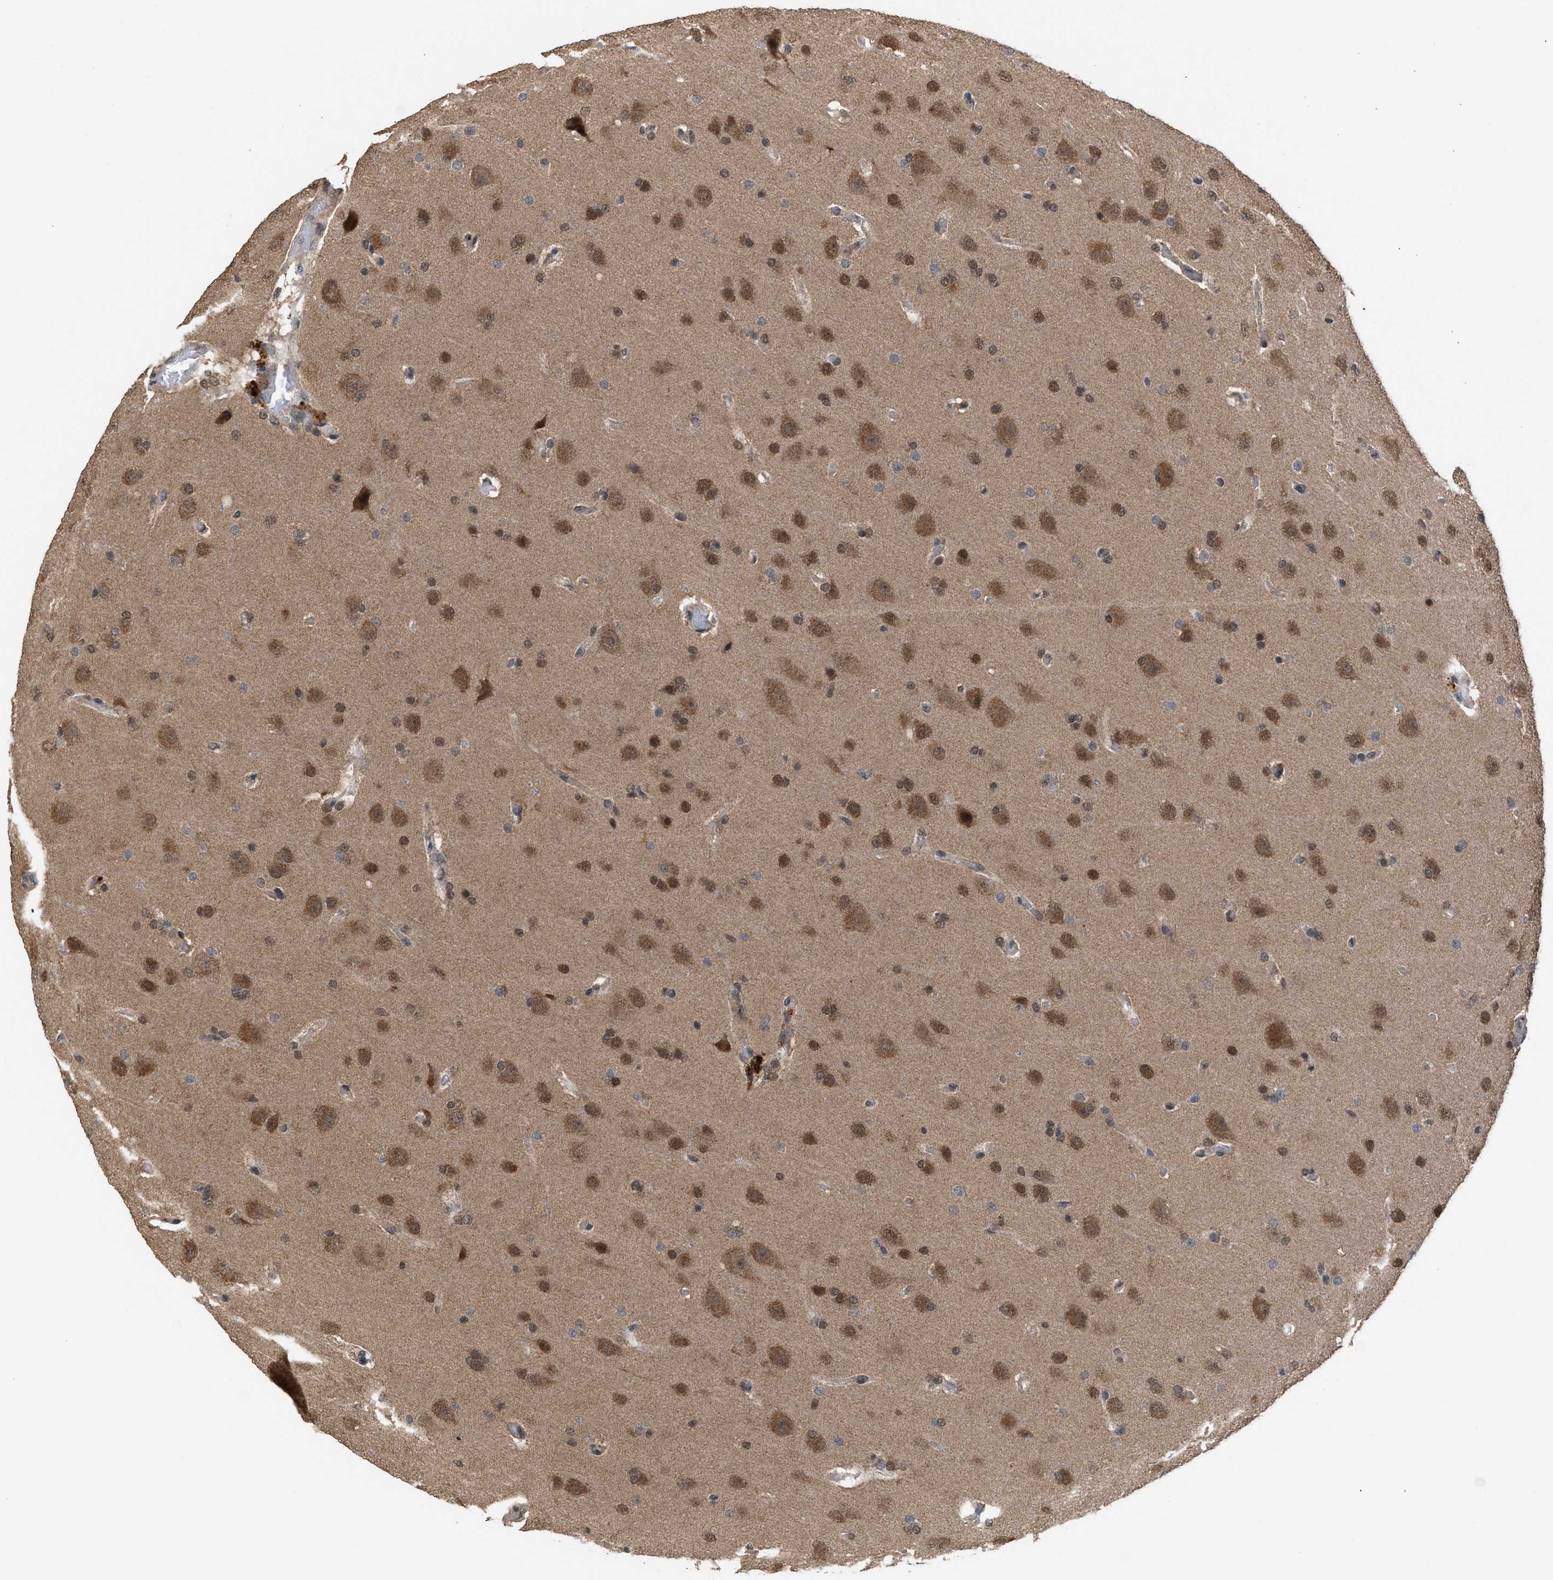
{"staining": {"intensity": "moderate", "quantity": ">75%", "location": "cytoplasmic/membranous,nuclear"}, "tissue": "glioma", "cell_type": "Tumor cells", "image_type": "cancer", "snomed": [{"axis": "morphology", "description": "Glioma, malignant, High grade"}, {"axis": "topography", "description": "Brain"}], "caption": "A micrograph of malignant glioma (high-grade) stained for a protein demonstrates moderate cytoplasmic/membranous and nuclear brown staining in tumor cells.", "gene": "C9orf78", "patient": {"sex": "female", "age": 58}}